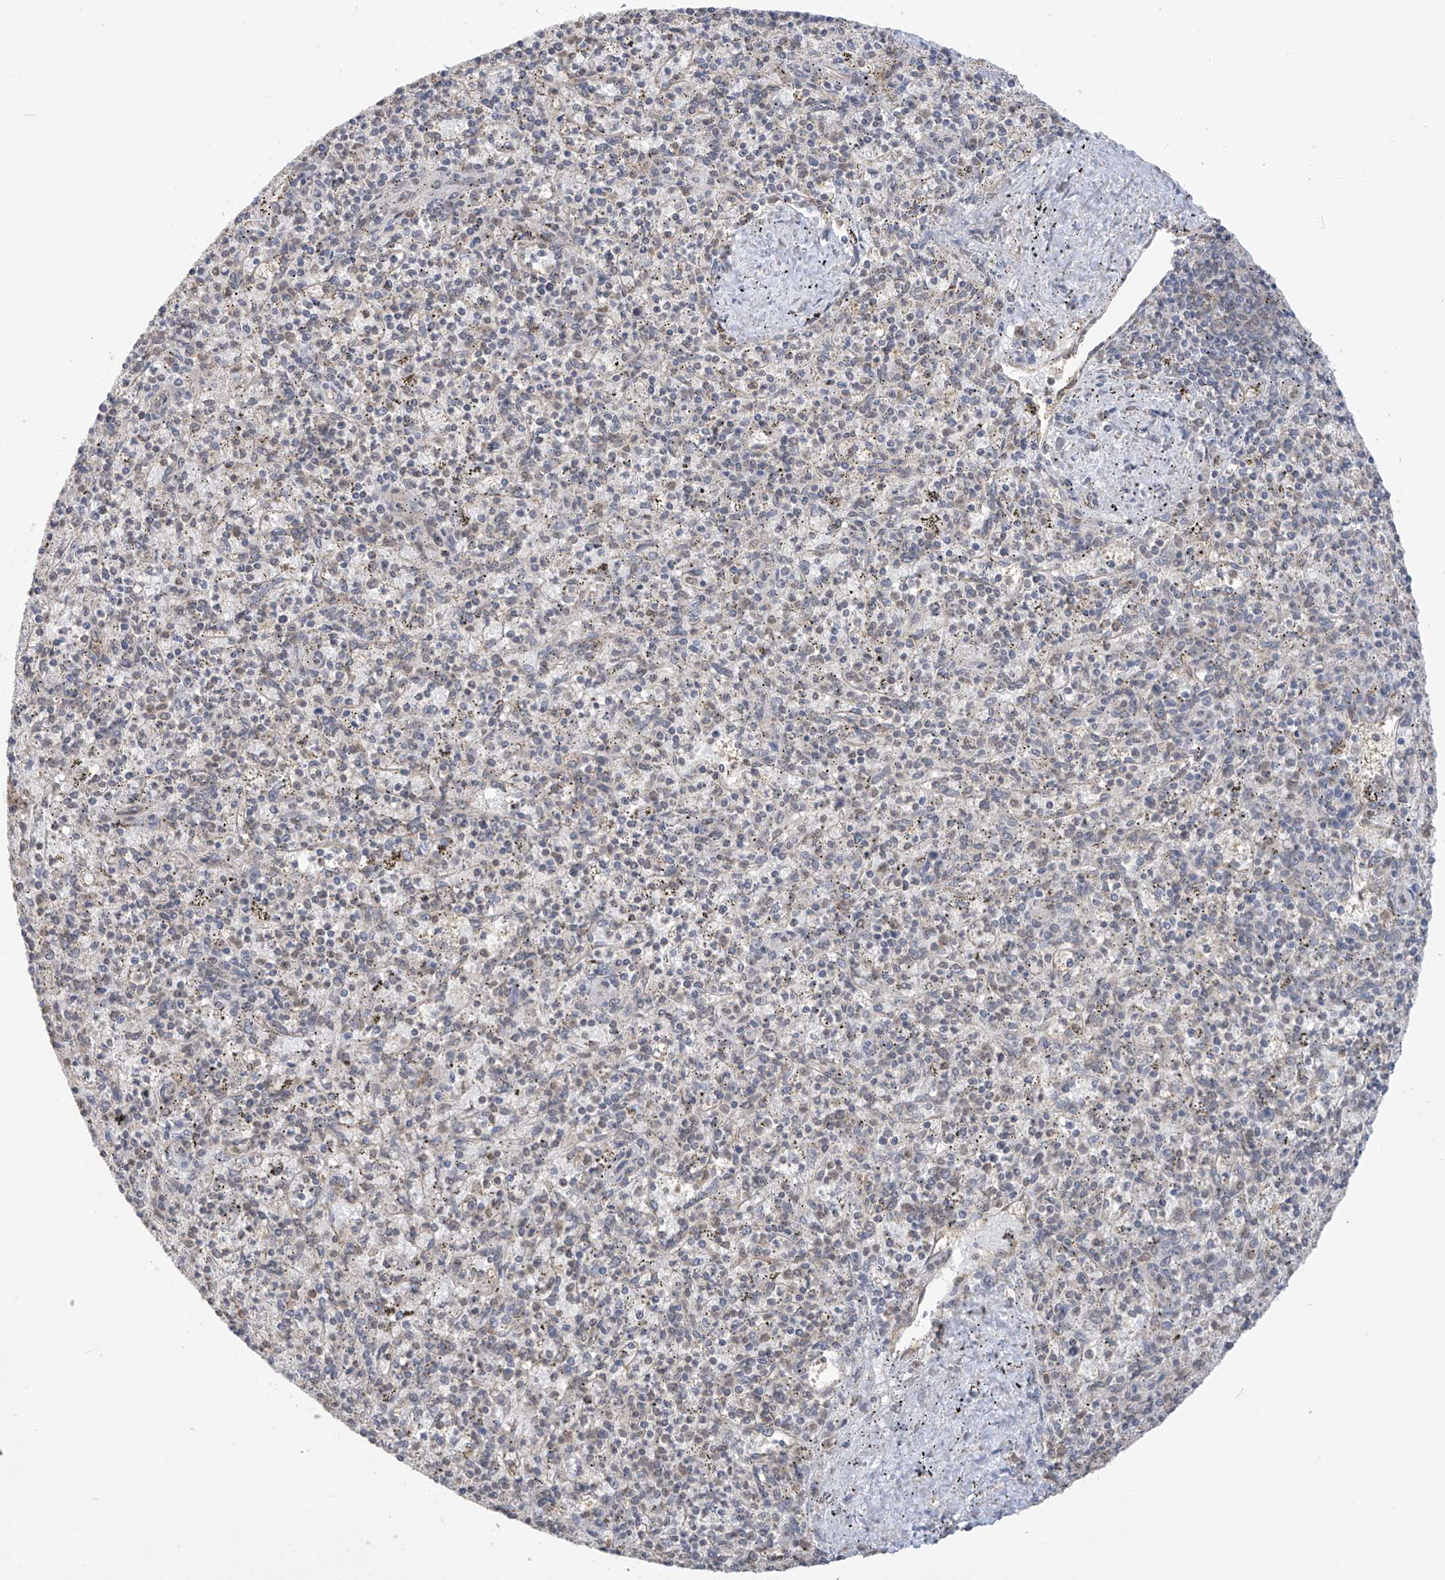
{"staining": {"intensity": "weak", "quantity": "<25%", "location": "nuclear"}, "tissue": "spleen", "cell_type": "Cells in red pulp", "image_type": "normal", "snomed": [{"axis": "morphology", "description": "Normal tissue, NOS"}, {"axis": "topography", "description": "Spleen"}], "caption": "An immunohistochemistry micrograph of unremarkable spleen is shown. There is no staining in cells in red pulp of spleen.", "gene": "KIAA1522", "patient": {"sex": "male", "age": 72}}